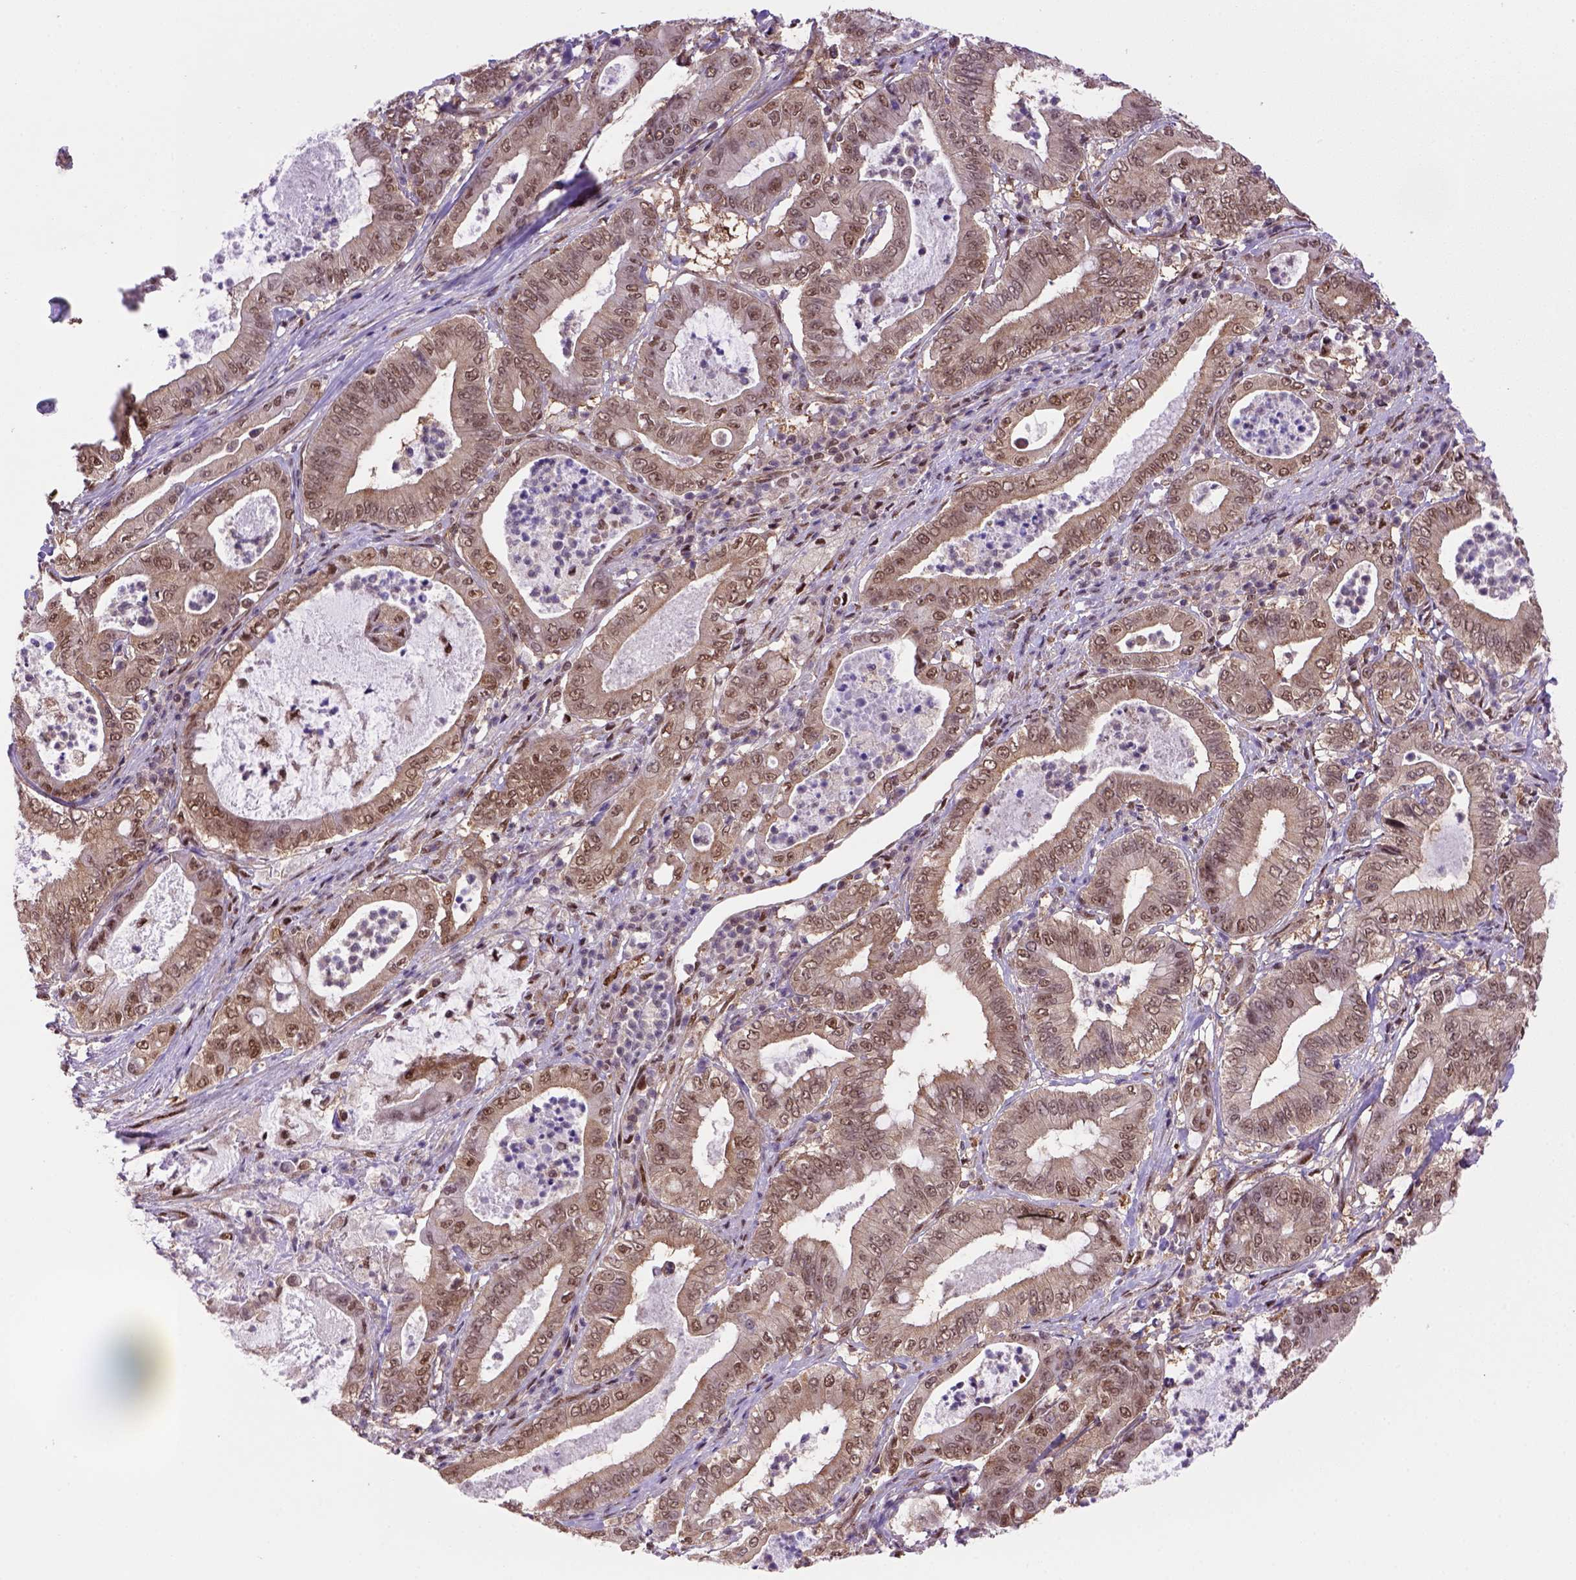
{"staining": {"intensity": "moderate", "quantity": ">75%", "location": "nuclear"}, "tissue": "pancreatic cancer", "cell_type": "Tumor cells", "image_type": "cancer", "snomed": [{"axis": "morphology", "description": "Adenocarcinoma, NOS"}, {"axis": "topography", "description": "Pancreas"}], "caption": "A high-resolution photomicrograph shows immunohistochemistry (IHC) staining of pancreatic adenocarcinoma, which exhibits moderate nuclear positivity in about >75% of tumor cells.", "gene": "PSMC2", "patient": {"sex": "male", "age": 71}}